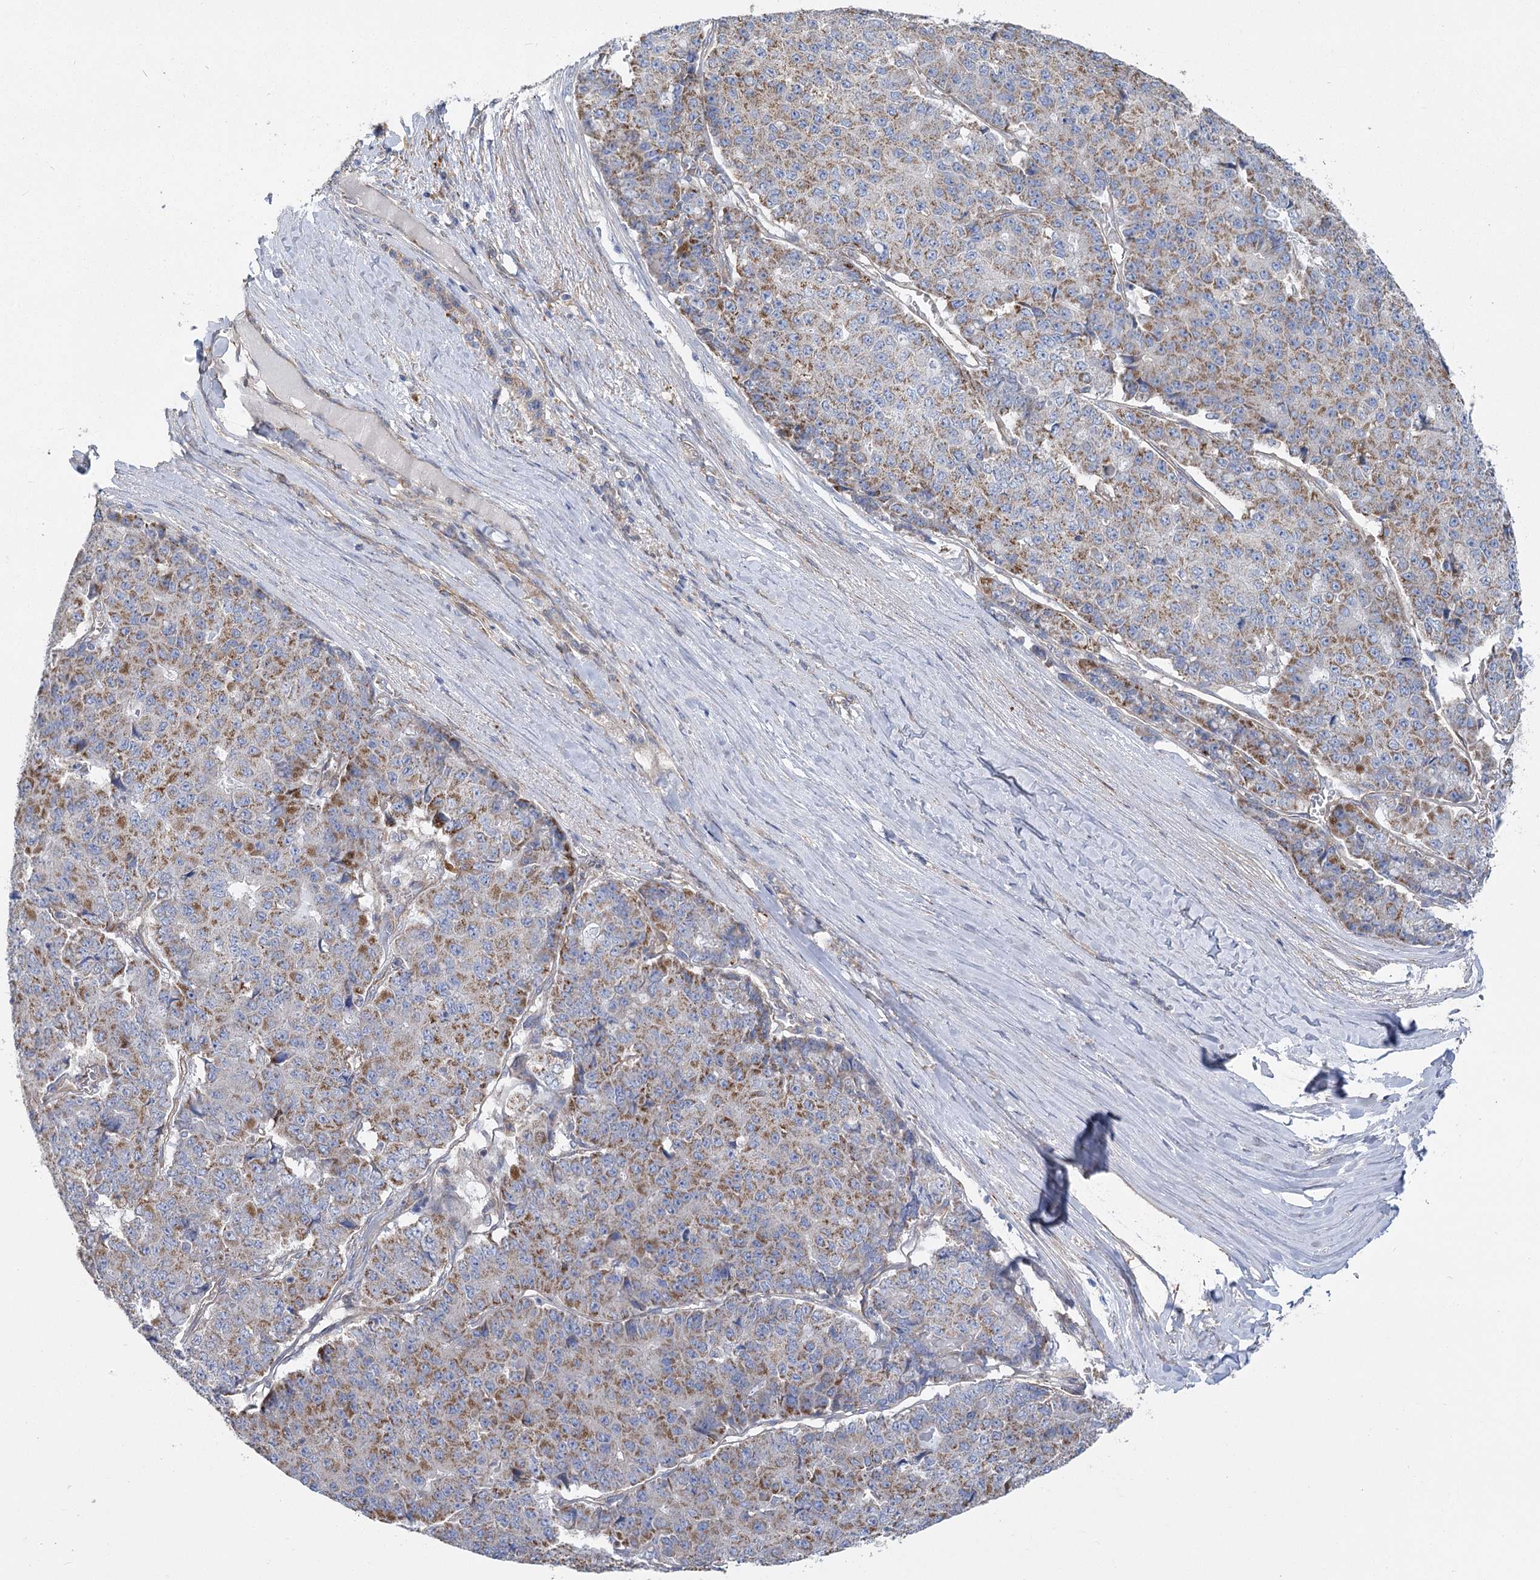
{"staining": {"intensity": "moderate", "quantity": ">75%", "location": "cytoplasmic/membranous"}, "tissue": "pancreatic cancer", "cell_type": "Tumor cells", "image_type": "cancer", "snomed": [{"axis": "morphology", "description": "Adenocarcinoma, NOS"}, {"axis": "topography", "description": "Pancreas"}], "caption": "Immunohistochemistry (IHC) histopathology image of neoplastic tissue: human pancreatic adenocarcinoma stained using immunohistochemistry demonstrates medium levels of moderate protein expression localized specifically in the cytoplasmic/membranous of tumor cells, appearing as a cytoplasmic/membranous brown color.", "gene": "RMDN2", "patient": {"sex": "male", "age": 50}}